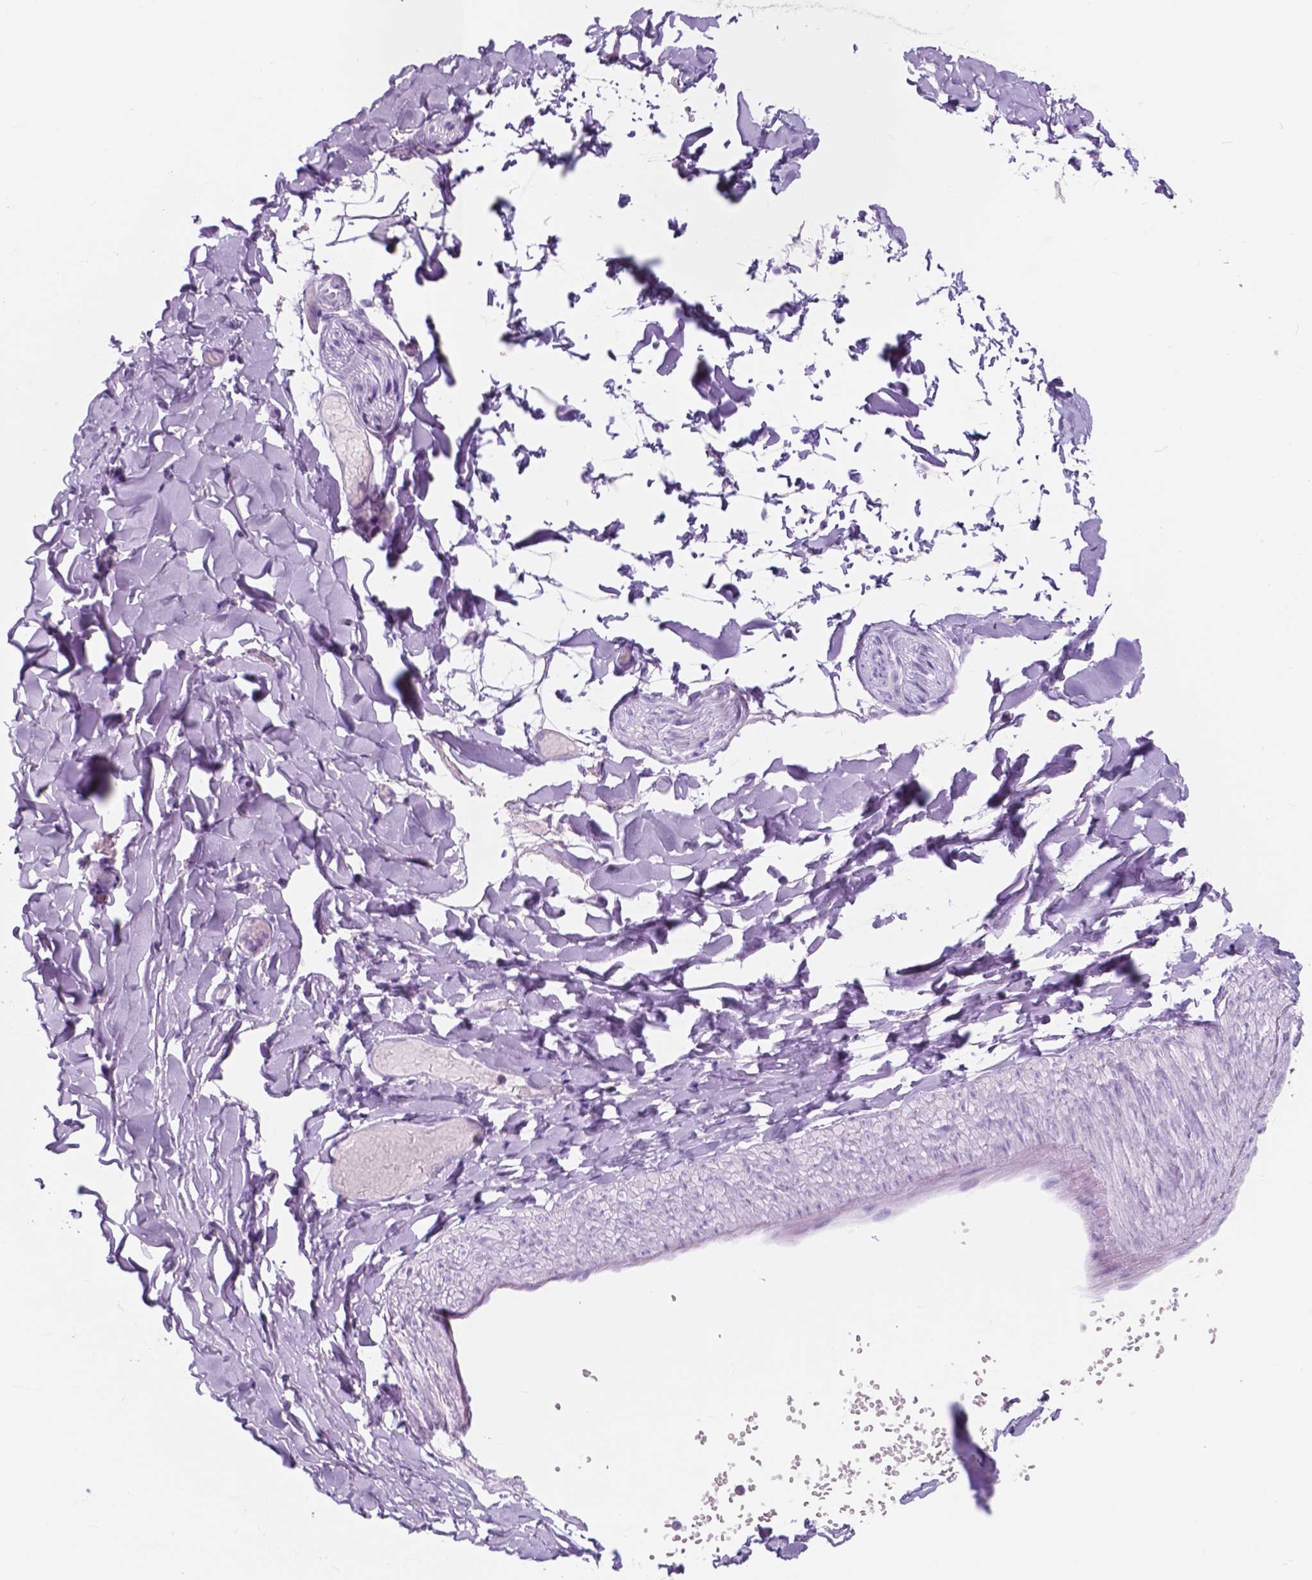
{"staining": {"intensity": "negative", "quantity": "none", "location": "none"}, "tissue": "adipose tissue", "cell_type": "Adipocytes", "image_type": "normal", "snomed": [{"axis": "morphology", "description": "Normal tissue, NOS"}, {"axis": "topography", "description": "Gallbladder"}, {"axis": "topography", "description": "Peripheral nerve tissue"}], "caption": "High power microscopy histopathology image of an immunohistochemistry histopathology image of normal adipose tissue, revealing no significant positivity in adipocytes. (DAB immunohistochemistry, high magnification).", "gene": "CUZD1", "patient": {"sex": "female", "age": 45}}